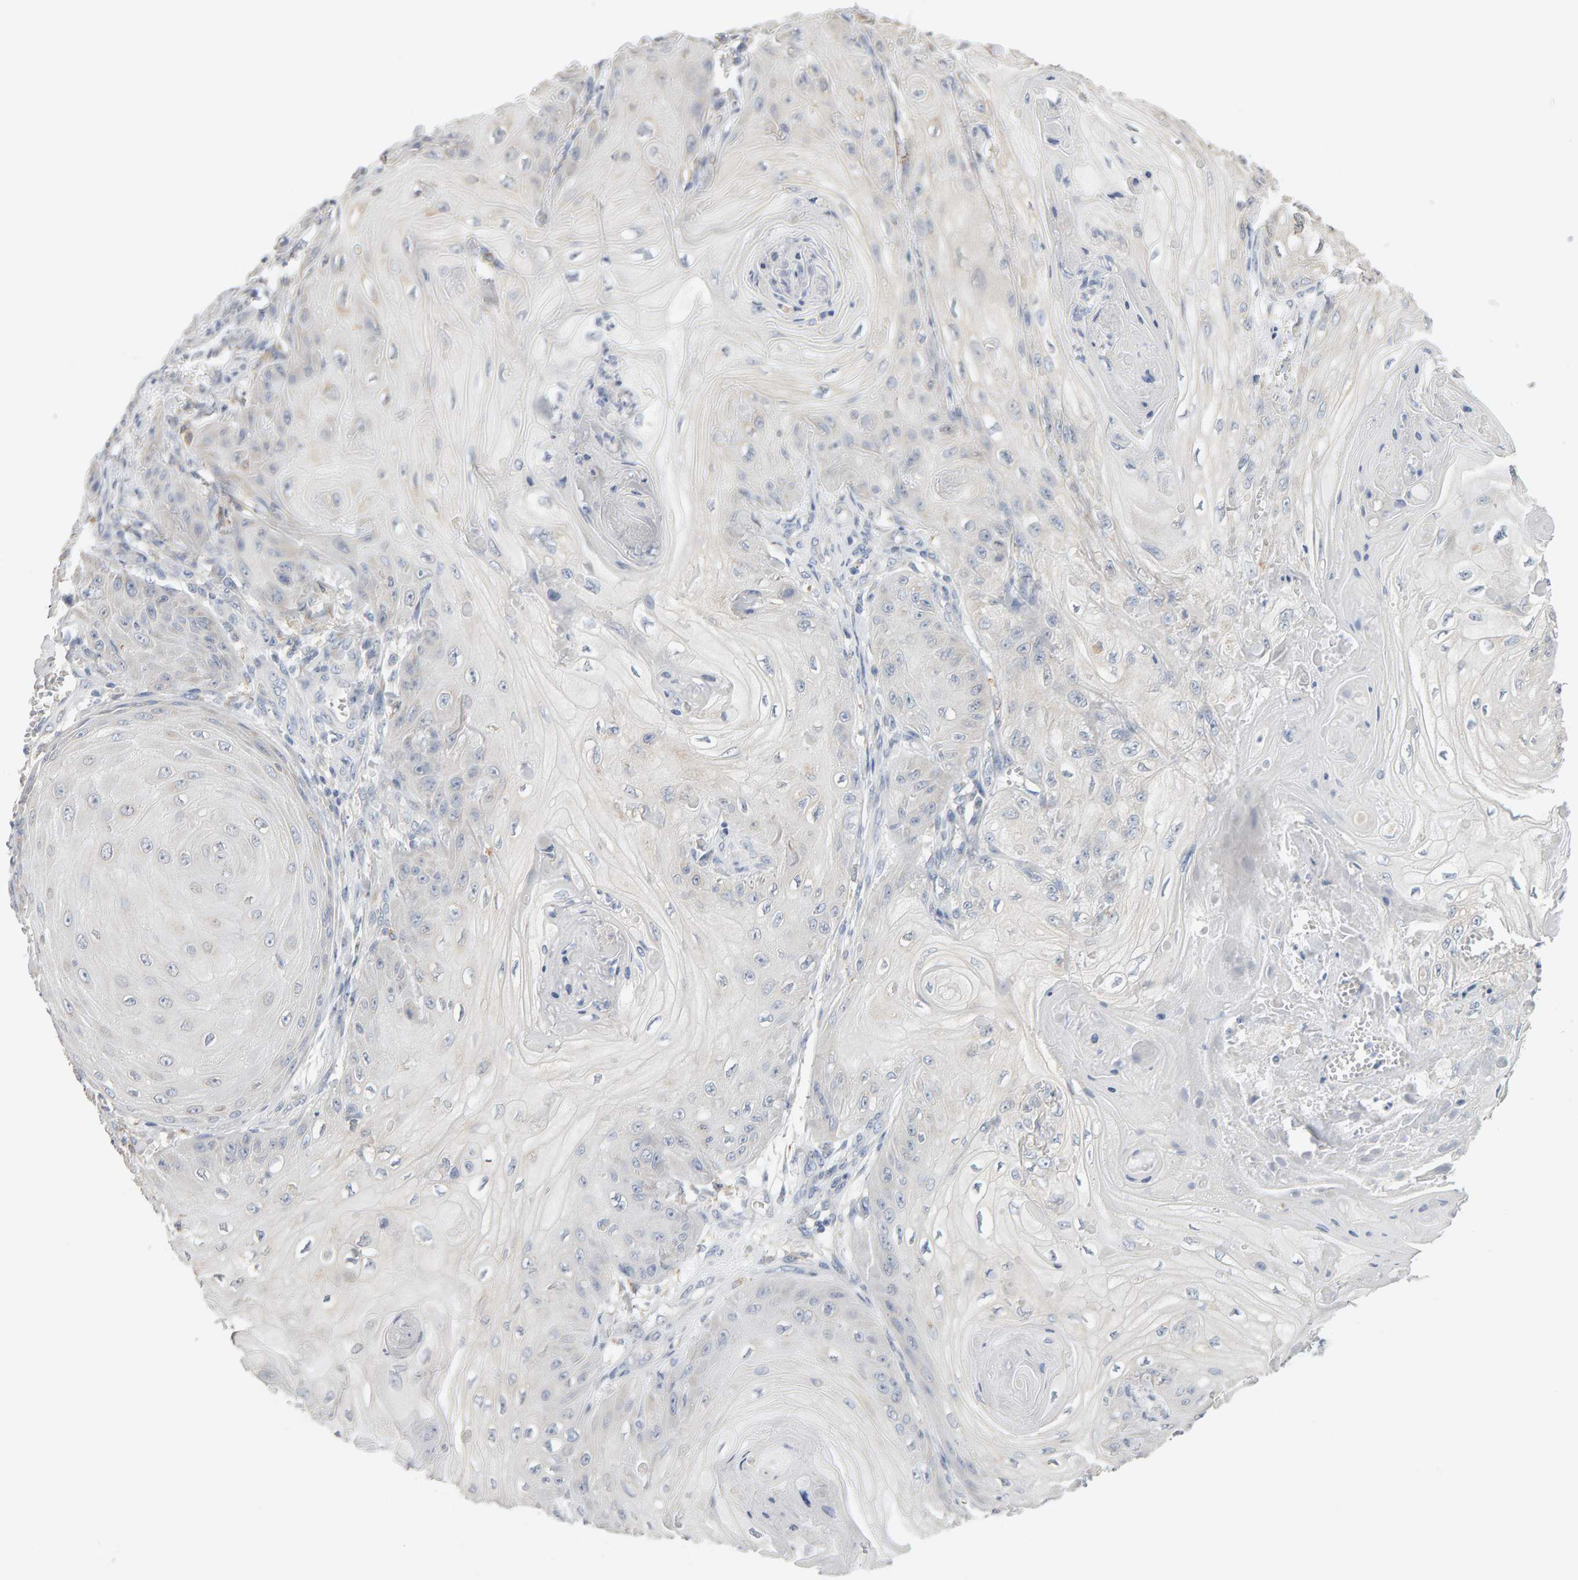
{"staining": {"intensity": "negative", "quantity": "none", "location": "none"}, "tissue": "skin cancer", "cell_type": "Tumor cells", "image_type": "cancer", "snomed": [{"axis": "morphology", "description": "Squamous cell carcinoma, NOS"}, {"axis": "topography", "description": "Skin"}], "caption": "This is an IHC image of human squamous cell carcinoma (skin). There is no positivity in tumor cells.", "gene": "SGPL1", "patient": {"sex": "male", "age": 74}}